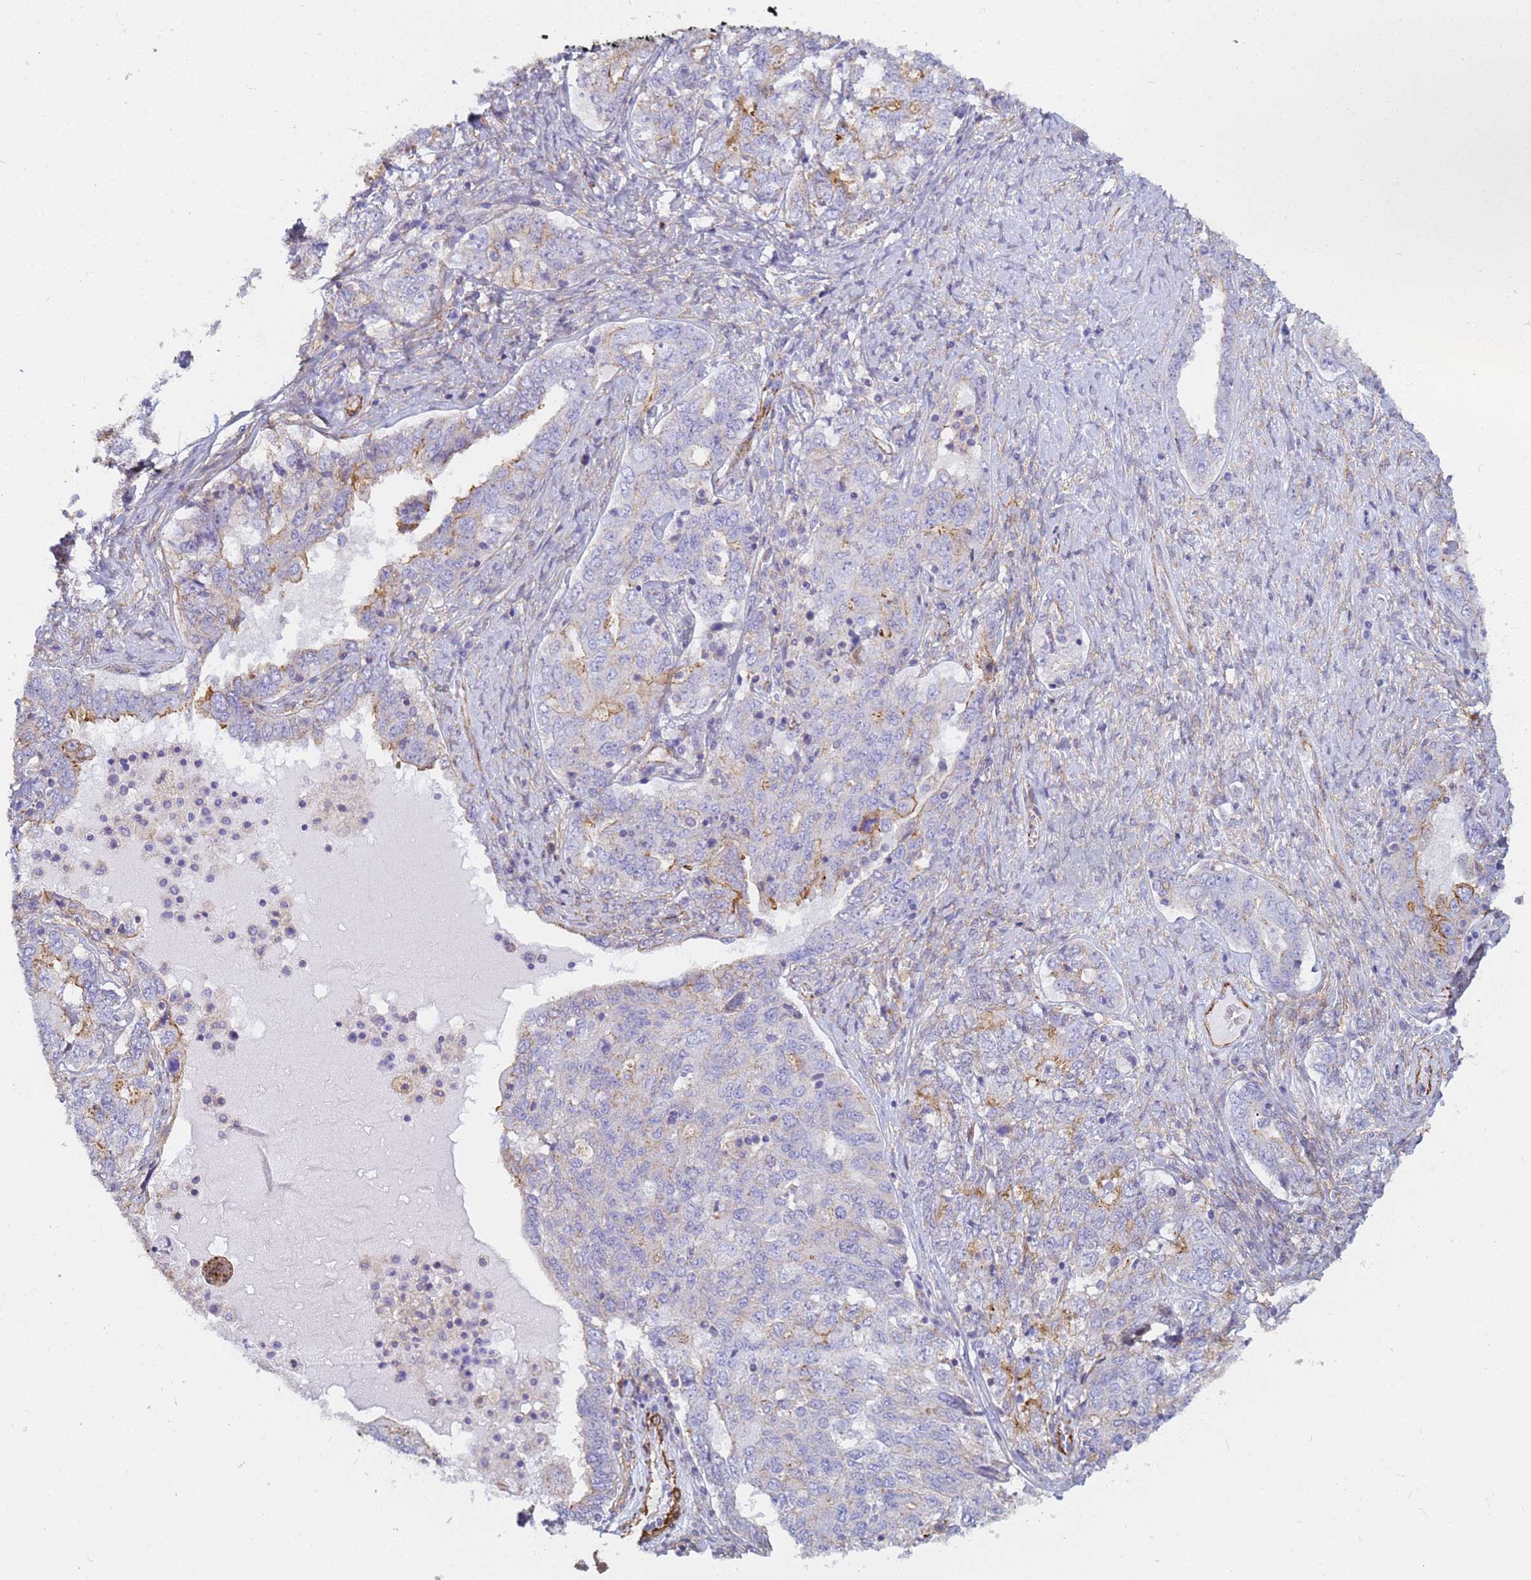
{"staining": {"intensity": "moderate", "quantity": "25%-75%", "location": "cytoplasmic/membranous"}, "tissue": "ovarian cancer", "cell_type": "Tumor cells", "image_type": "cancer", "snomed": [{"axis": "morphology", "description": "Carcinoma, endometroid"}, {"axis": "topography", "description": "Ovary"}], "caption": "Moderate cytoplasmic/membranous protein staining is identified in approximately 25%-75% of tumor cells in ovarian endometroid carcinoma. (brown staining indicates protein expression, while blue staining denotes nuclei).", "gene": "TPM1", "patient": {"sex": "female", "age": 62}}